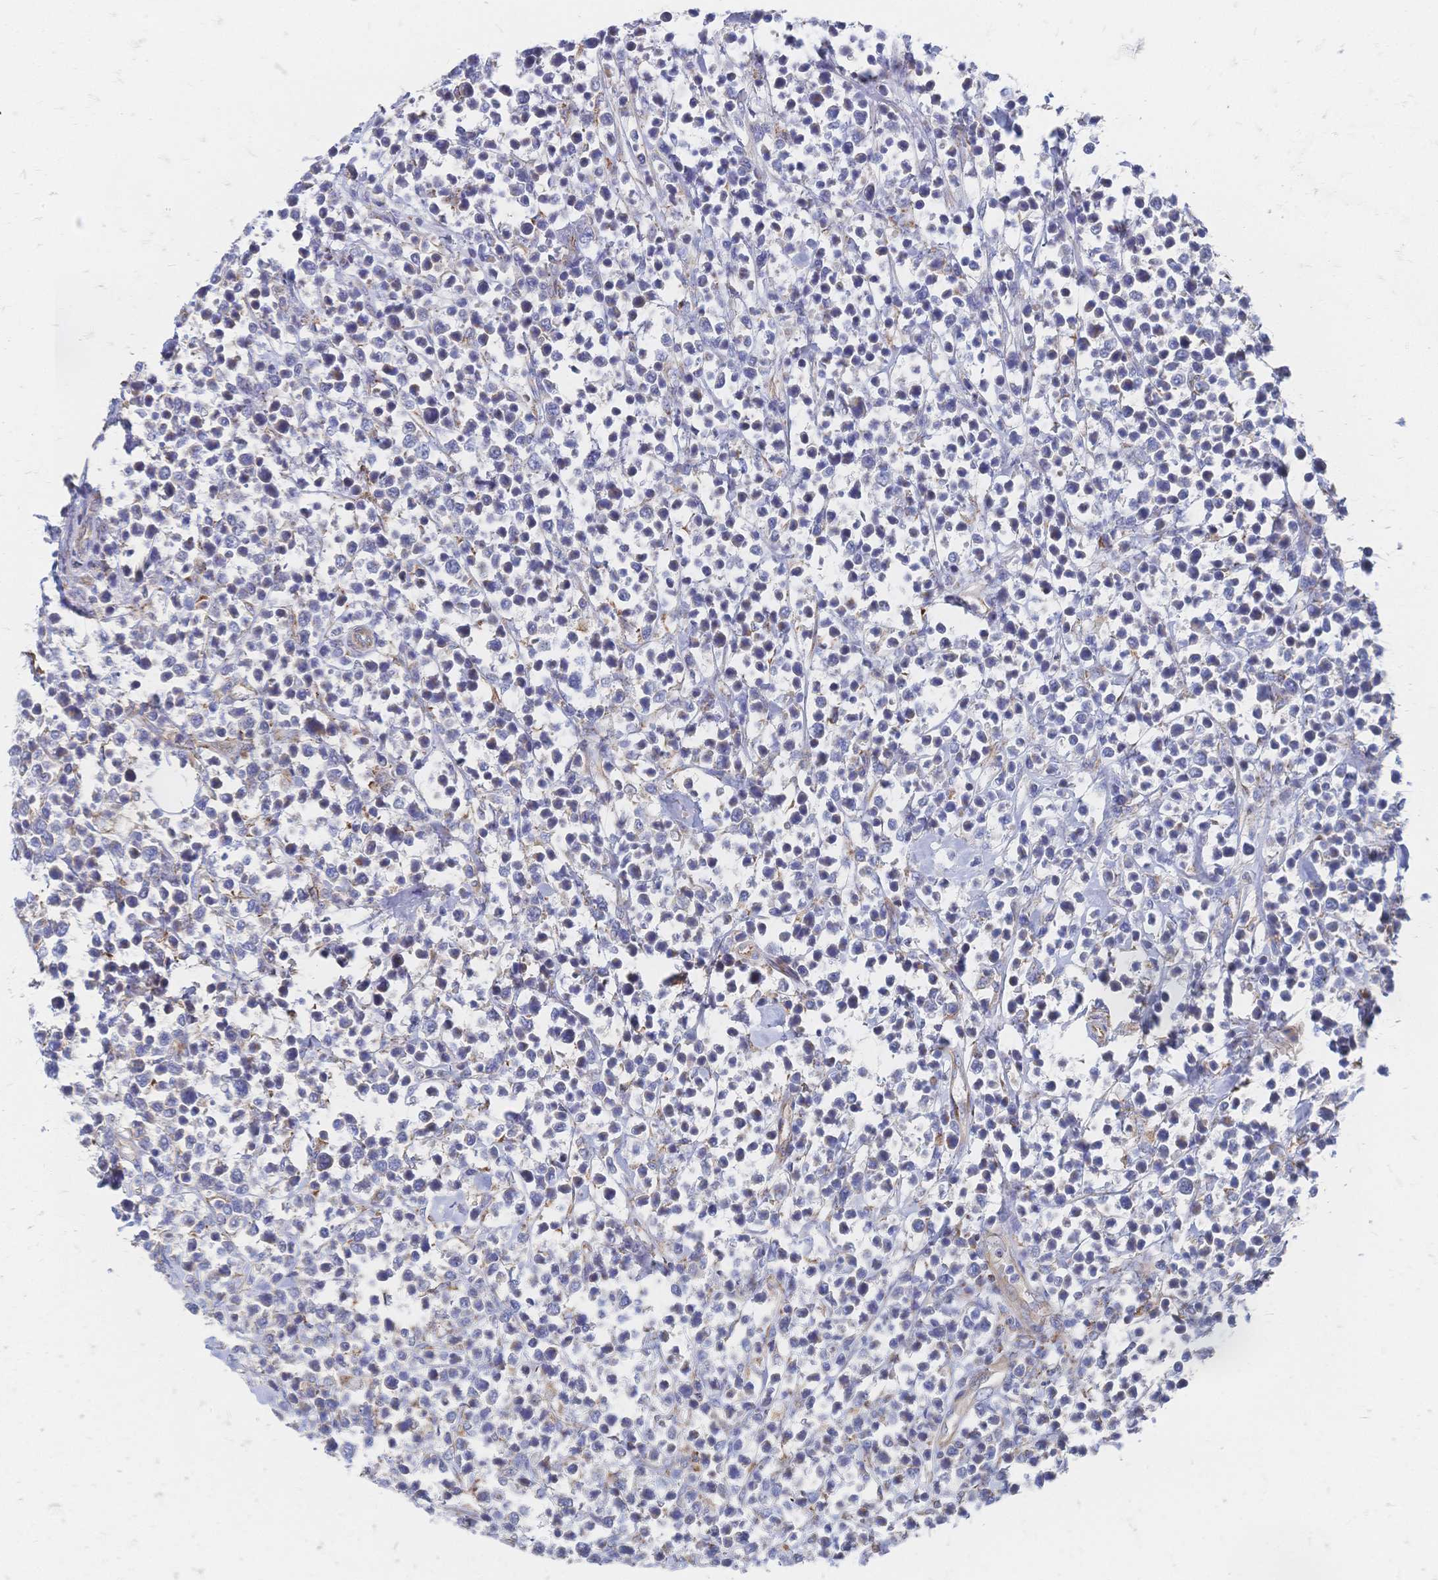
{"staining": {"intensity": "negative", "quantity": "none", "location": "none"}, "tissue": "lymphoma", "cell_type": "Tumor cells", "image_type": "cancer", "snomed": [{"axis": "morphology", "description": "Malignant lymphoma, non-Hodgkin's type, High grade"}, {"axis": "topography", "description": "Soft tissue"}], "caption": "Tumor cells show no significant protein staining in high-grade malignant lymphoma, non-Hodgkin's type.", "gene": "SORBS1", "patient": {"sex": "female", "age": 56}}